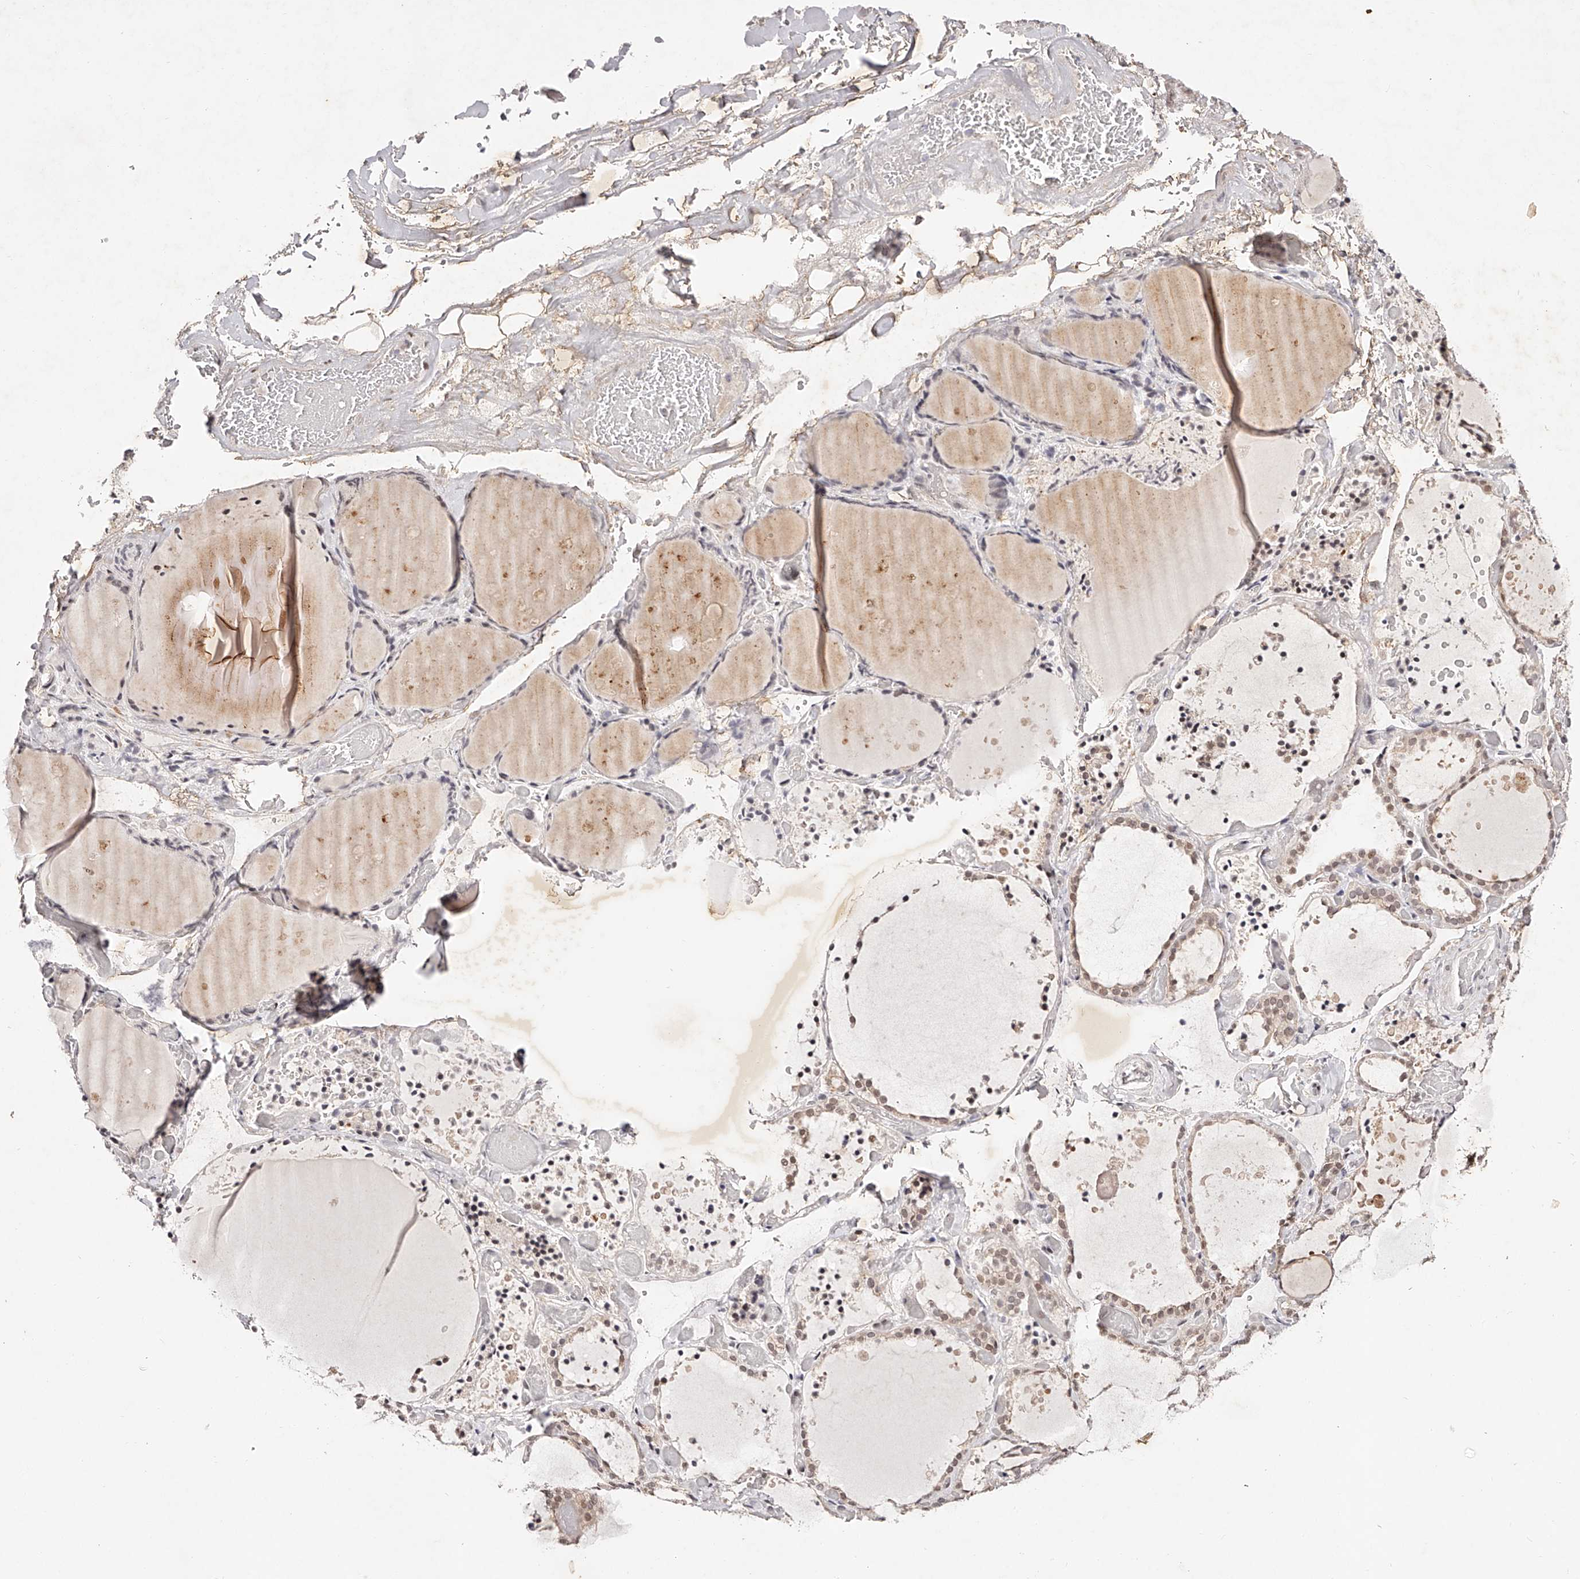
{"staining": {"intensity": "moderate", "quantity": ">75%", "location": "nuclear"}, "tissue": "thyroid gland", "cell_type": "Glandular cells", "image_type": "normal", "snomed": [{"axis": "morphology", "description": "Normal tissue, NOS"}, {"axis": "topography", "description": "Thyroid gland"}], "caption": "Immunohistochemistry histopathology image of normal thyroid gland stained for a protein (brown), which reveals medium levels of moderate nuclear positivity in approximately >75% of glandular cells.", "gene": "USF3", "patient": {"sex": "female", "age": 44}}